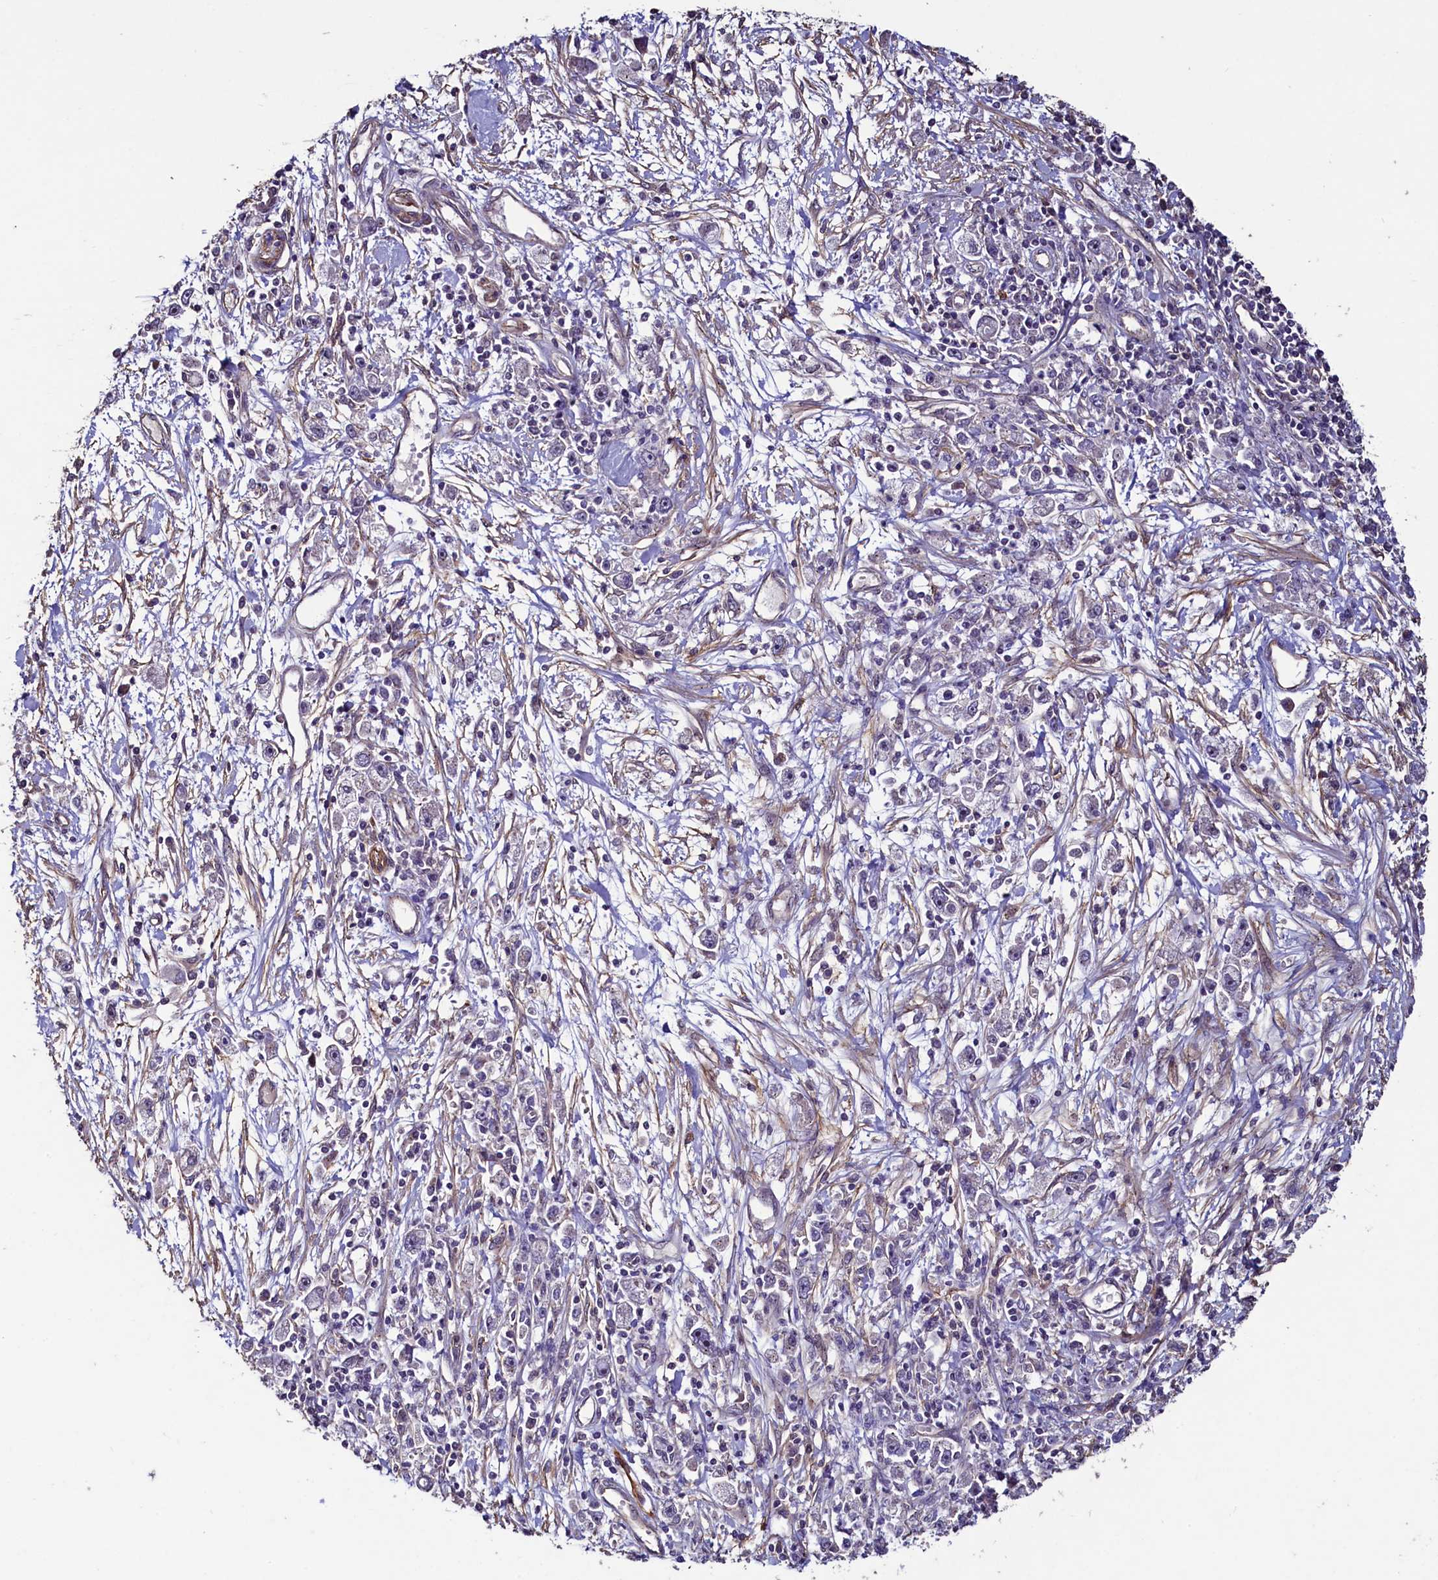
{"staining": {"intensity": "negative", "quantity": "none", "location": "none"}, "tissue": "stomach cancer", "cell_type": "Tumor cells", "image_type": "cancer", "snomed": [{"axis": "morphology", "description": "Adenocarcinoma, NOS"}, {"axis": "topography", "description": "Stomach"}], "caption": "IHC micrograph of neoplastic tissue: human stomach adenocarcinoma stained with DAB (3,3'-diaminobenzidine) exhibits no significant protein positivity in tumor cells.", "gene": "PALM", "patient": {"sex": "female", "age": 59}}